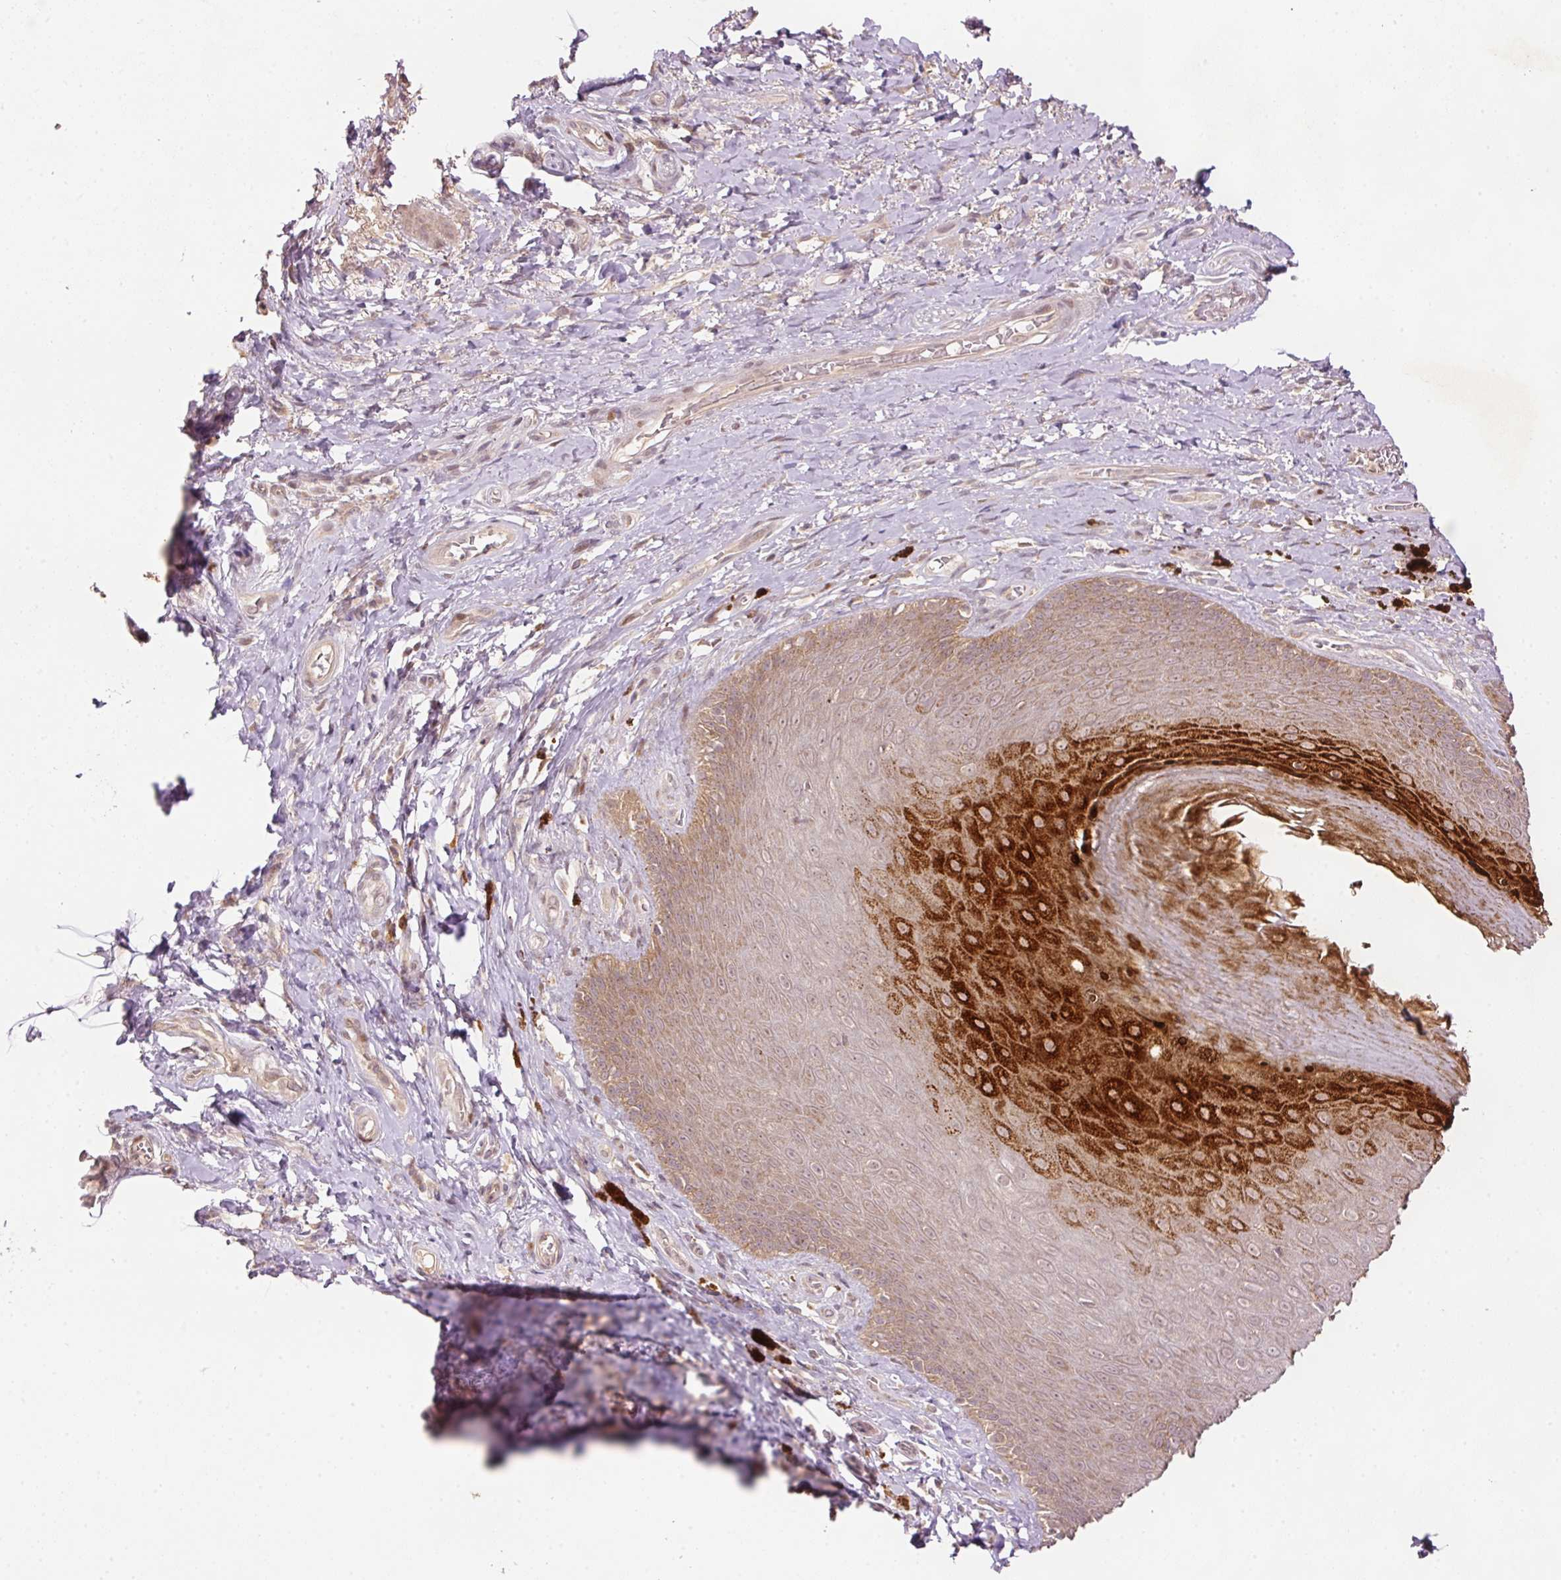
{"staining": {"intensity": "strong", "quantity": "25%-75%", "location": "cytoplasmic/membranous,nuclear"}, "tissue": "skin", "cell_type": "Epidermal cells", "image_type": "normal", "snomed": [{"axis": "morphology", "description": "Normal tissue, NOS"}, {"axis": "topography", "description": "Anal"}, {"axis": "topography", "description": "Peripheral nerve tissue"}], "caption": "Strong cytoplasmic/membranous,nuclear protein positivity is identified in approximately 25%-75% of epidermal cells in skin.", "gene": "PCDHB1", "patient": {"sex": "male", "age": 53}}